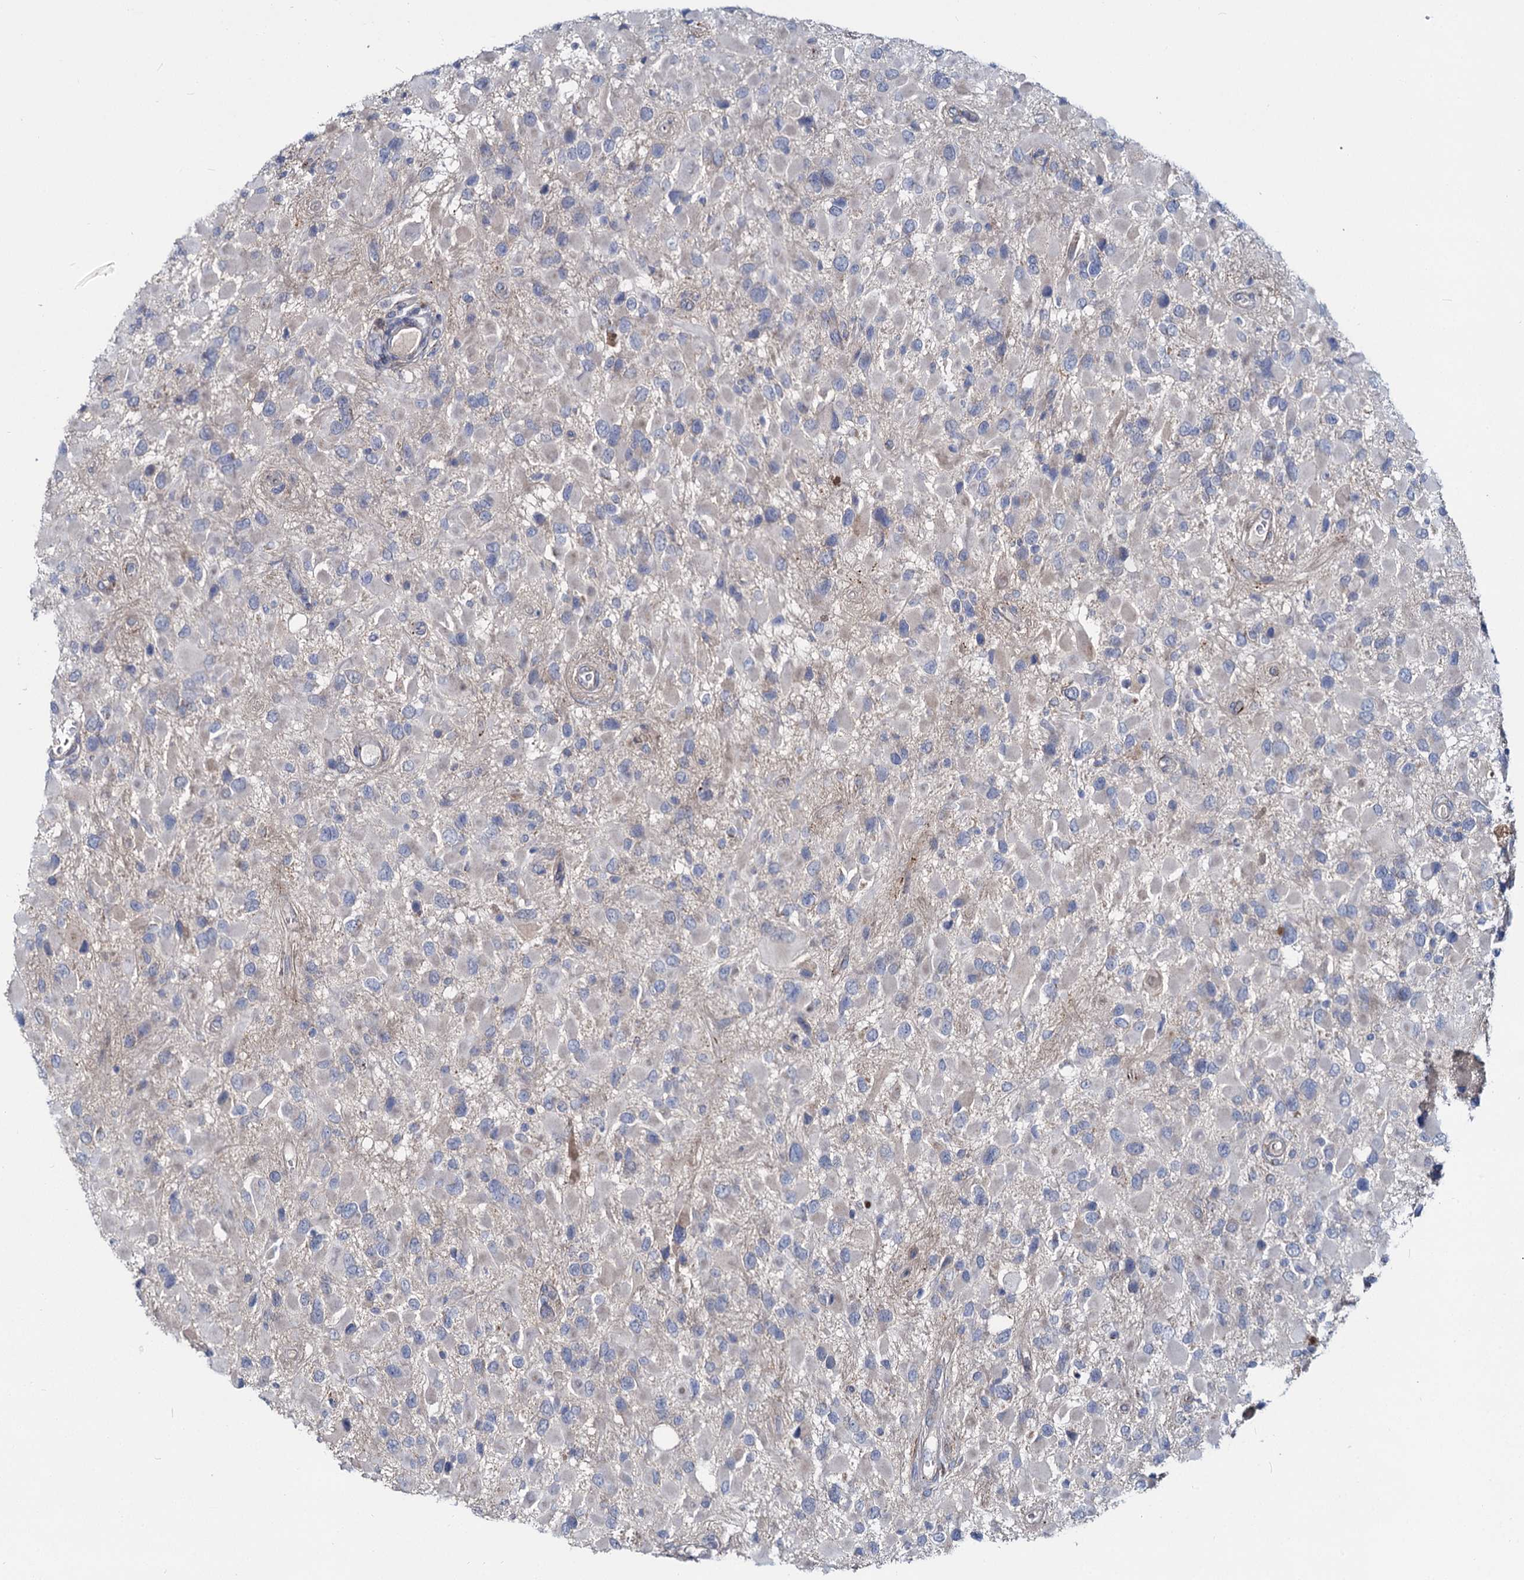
{"staining": {"intensity": "negative", "quantity": "none", "location": "none"}, "tissue": "glioma", "cell_type": "Tumor cells", "image_type": "cancer", "snomed": [{"axis": "morphology", "description": "Glioma, malignant, High grade"}, {"axis": "topography", "description": "Brain"}], "caption": "High magnification brightfield microscopy of malignant glioma (high-grade) stained with DAB (brown) and counterstained with hematoxylin (blue): tumor cells show no significant positivity.", "gene": "DCUN1D2", "patient": {"sex": "male", "age": 53}}